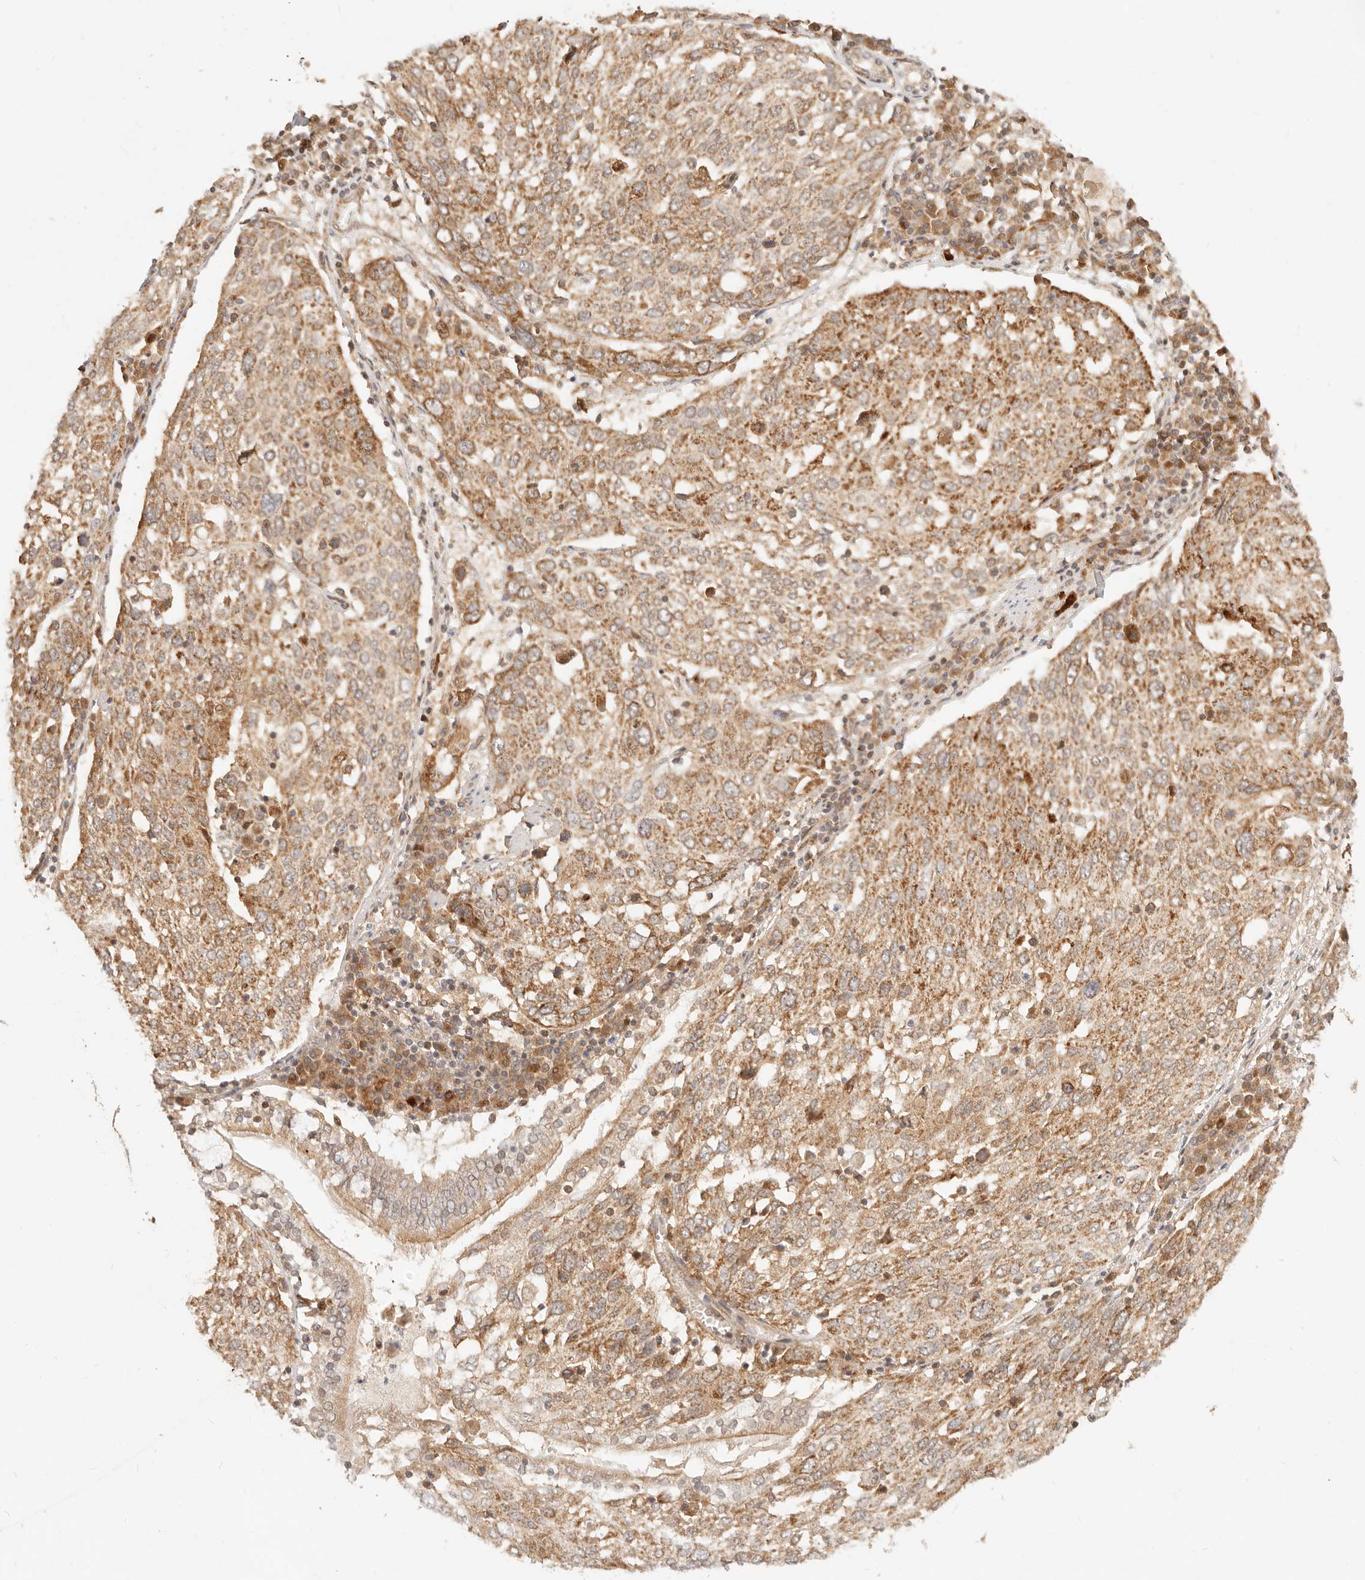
{"staining": {"intensity": "moderate", "quantity": ">75%", "location": "cytoplasmic/membranous"}, "tissue": "lung cancer", "cell_type": "Tumor cells", "image_type": "cancer", "snomed": [{"axis": "morphology", "description": "Squamous cell carcinoma, NOS"}, {"axis": "topography", "description": "Lung"}], "caption": "High-power microscopy captured an immunohistochemistry image of squamous cell carcinoma (lung), revealing moderate cytoplasmic/membranous positivity in about >75% of tumor cells. The protein of interest is shown in brown color, while the nuclei are stained blue.", "gene": "TIMM17A", "patient": {"sex": "male", "age": 65}}